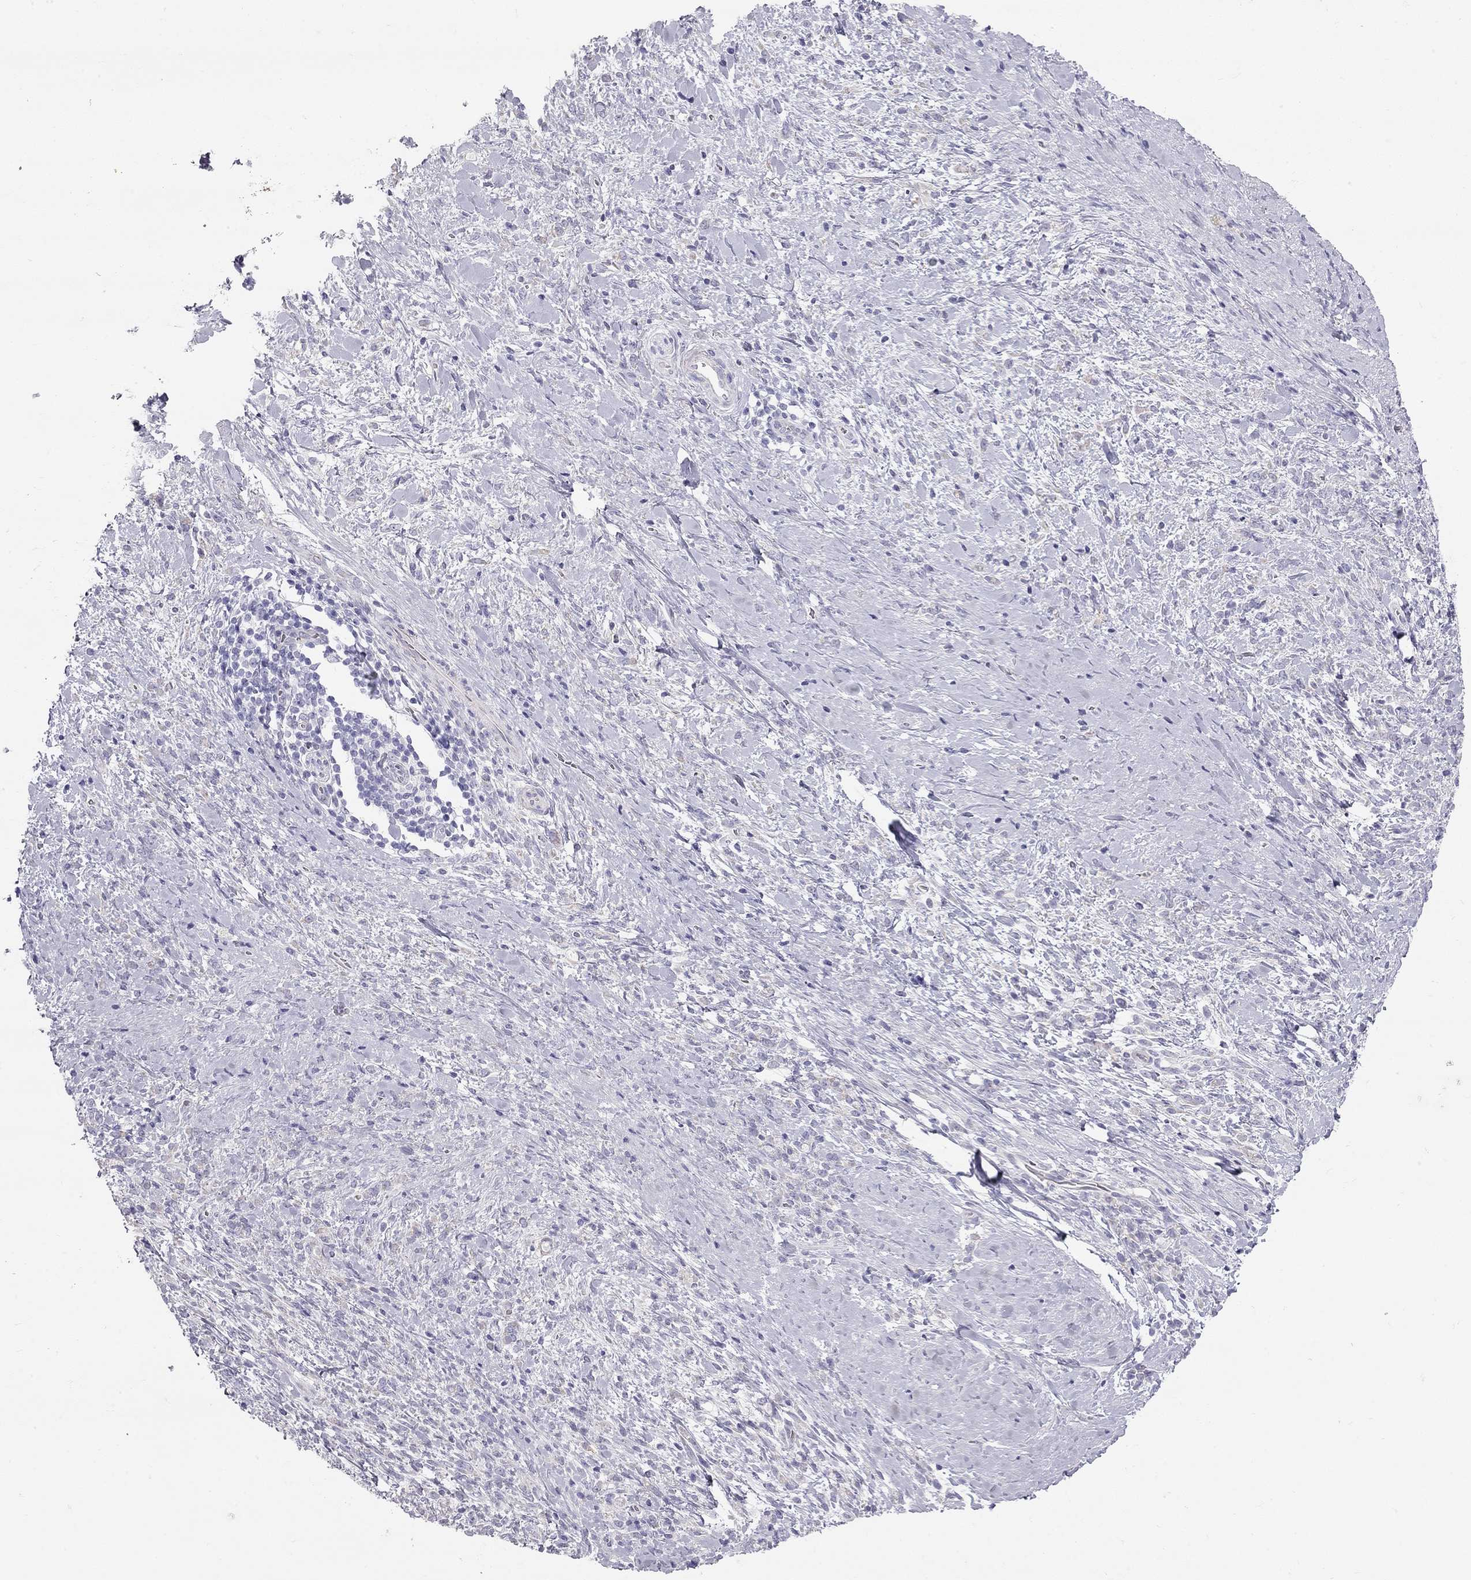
{"staining": {"intensity": "negative", "quantity": "none", "location": "none"}, "tissue": "stomach cancer", "cell_type": "Tumor cells", "image_type": "cancer", "snomed": [{"axis": "morphology", "description": "Adenocarcinoma, NOS"}, {"axis": "topography", "description": "Stomach"}], "caption": "Tumor cells show no significant positivity in stomach cancer.", "gene": "TDRD6", "patient": {"sex": "female", "age": 57}}